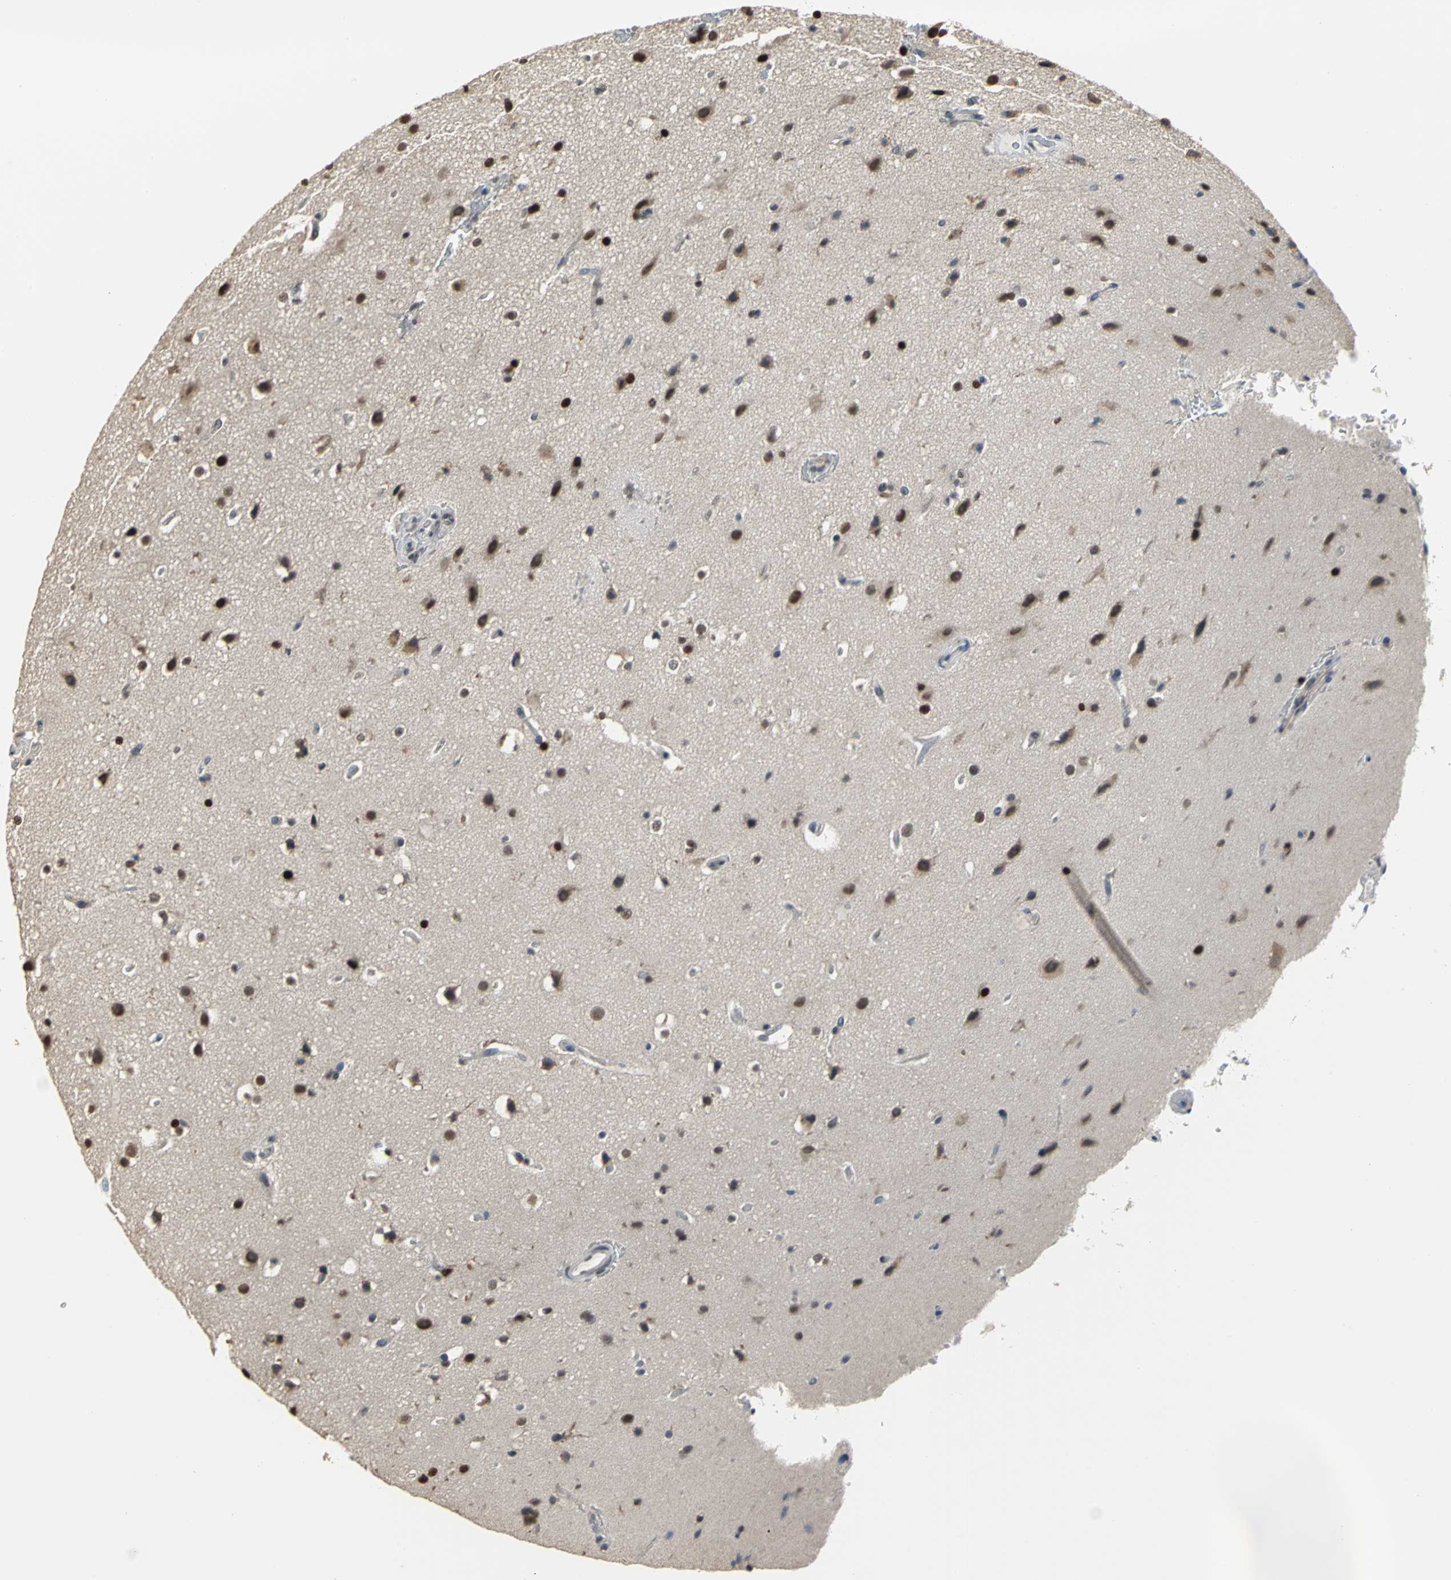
{"staining": {"intensity": "strong", "quantity": ">75%", "location": "nuclear"}, "tissue": "glioma", "cell_type": "Tumor cells", "image_type": "cancer", "snomed": [{"axis": "morphology", "description": "Glioma, malignant, Low grade"}, {"axis": "topography", "description": "Cerebral cortex"}], "caption": "Approximately >75% of tumor cells in malignant glioma (low-grade) reveal strong nuclear protein staining as visualized by brown immunohistochemical staining.", "gene": "CCDC88C", "patient": {"sex": "female", "age": 47}}